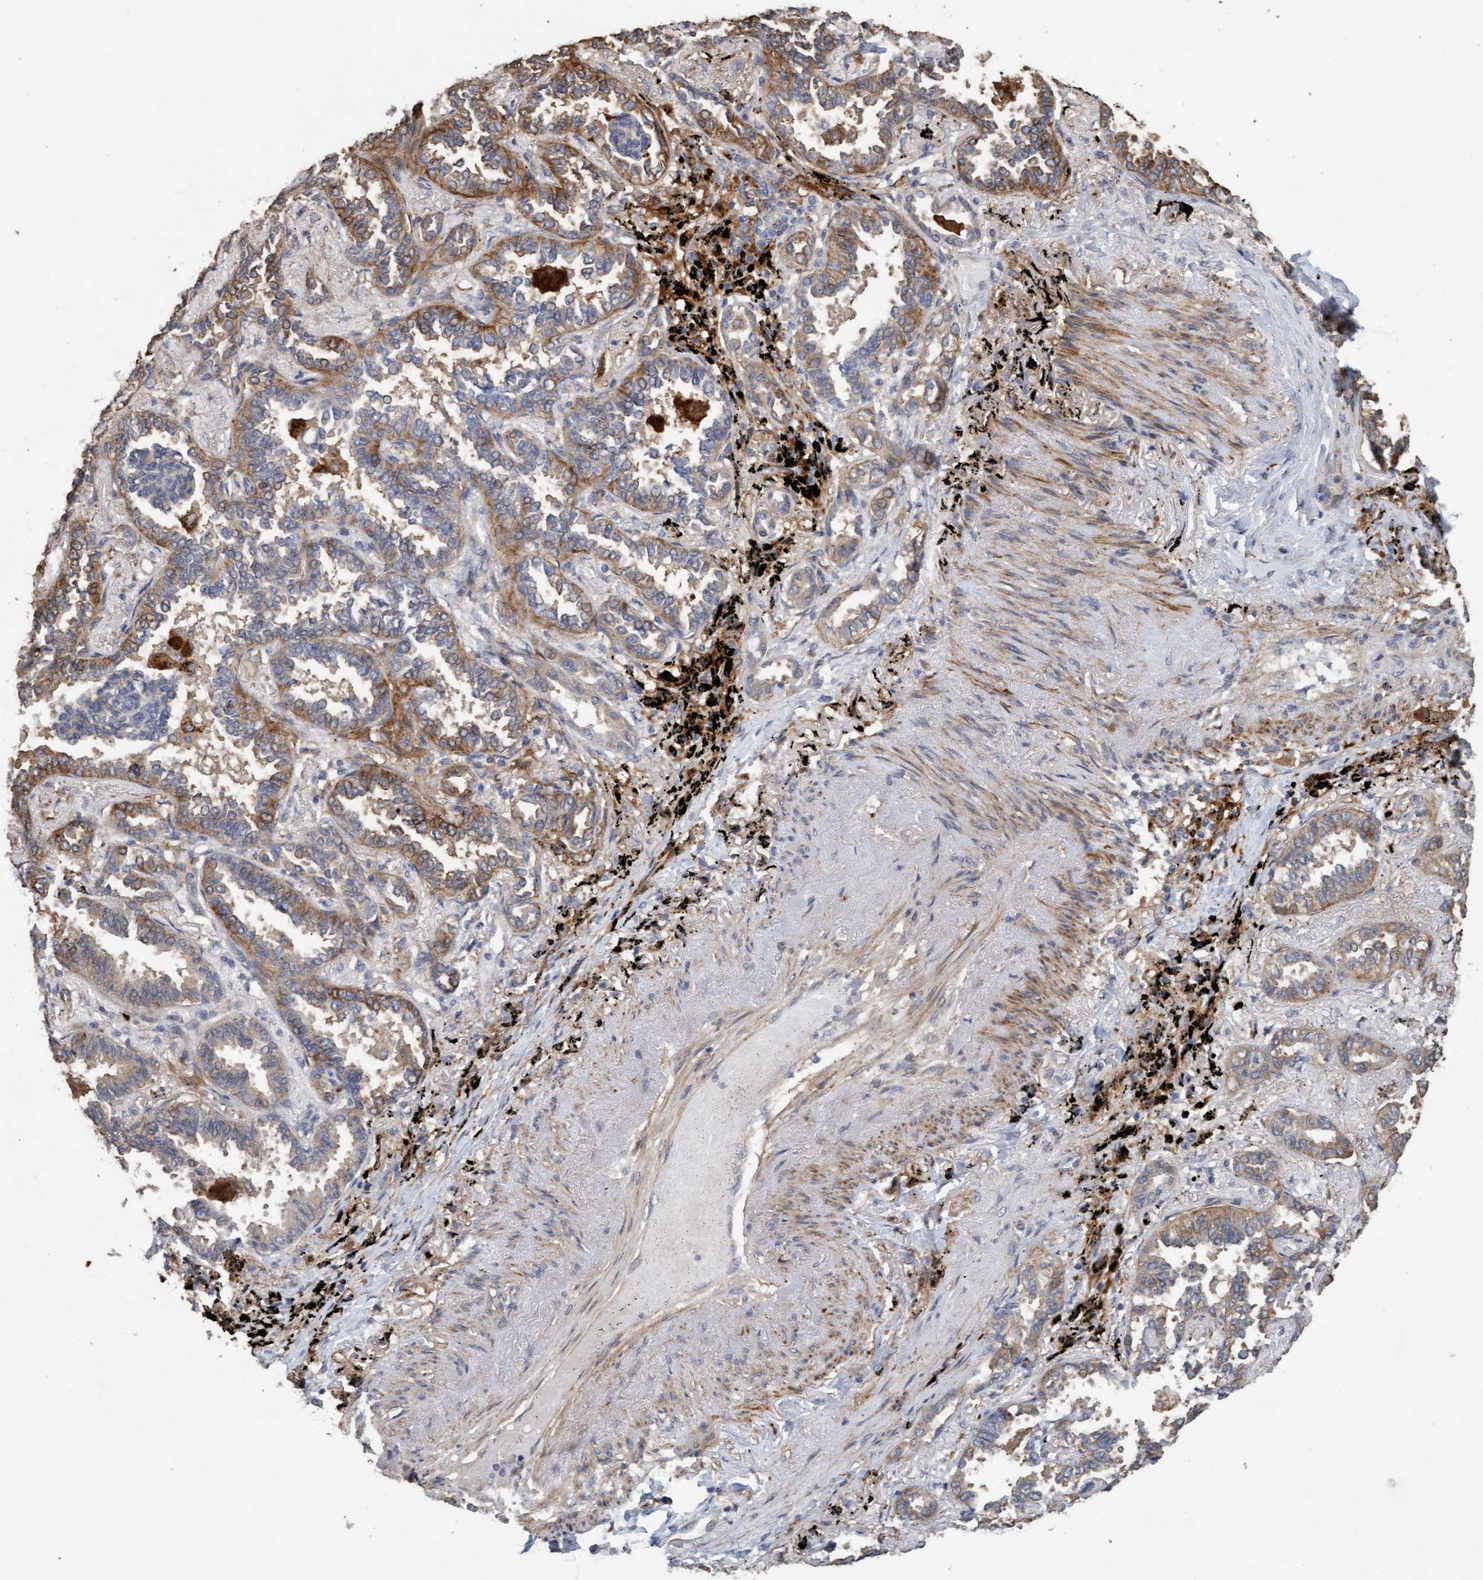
{"staining": {"intensity": "weak", "quantity": ">75%", "location": "cytoplasmic/membranous"}, "tissue": "lung cancer", "cell_type": "Tumor cells", "image_type": "cancer", "snomed": [{"axis": "morphology", "description": "Adenocarcinoma, NOS"}, {"axis": "topography", "description": "Lung"}], "caption": "Lung cancer (adenocarcinoma) tissue displays weak cytoplasmic/membranous staining in about >75% of tumor cells, visualized by immunohistochemistry.", "gene": "LONRF1", "patient": {"sex": "male", "age": 59}}